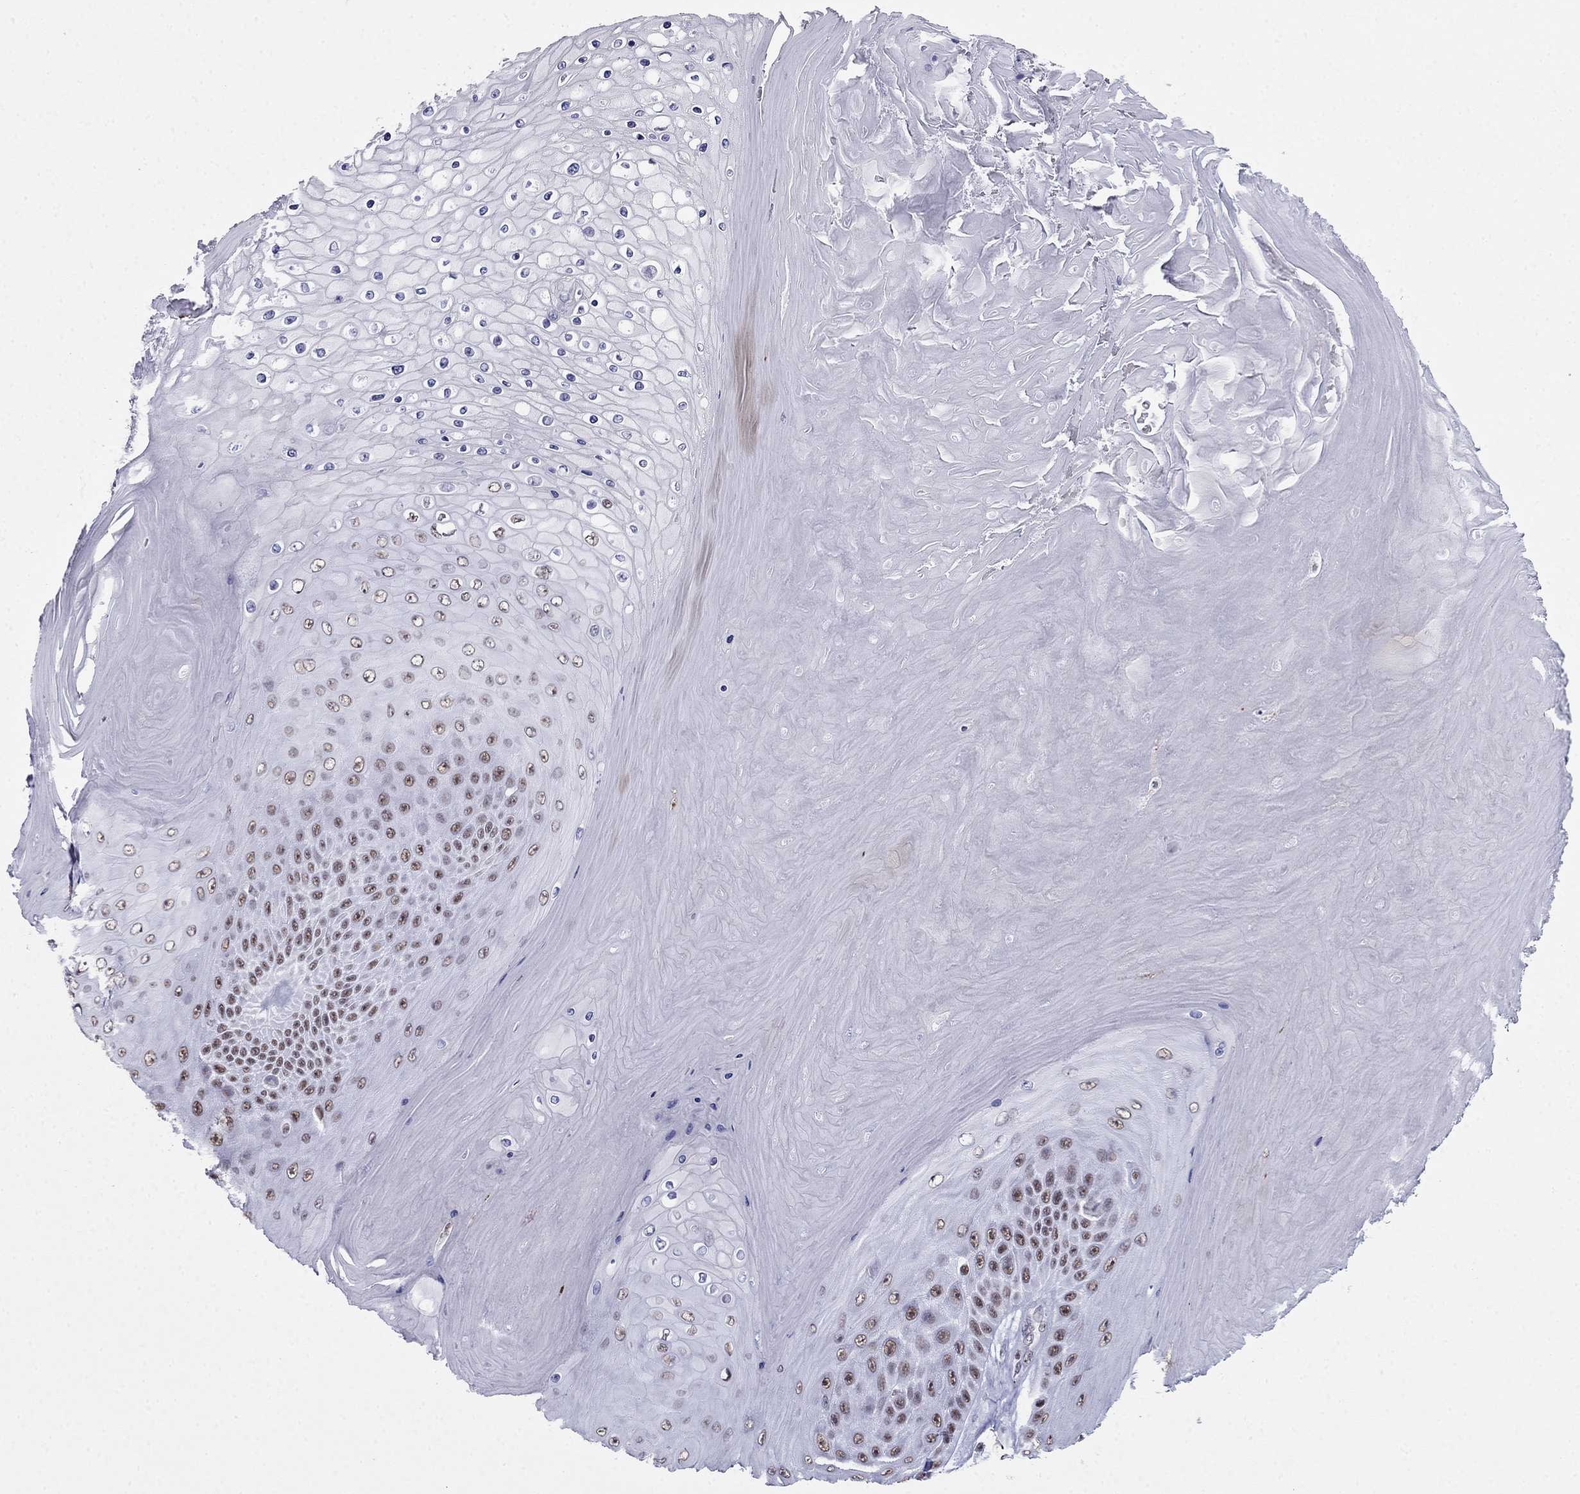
{"staining": {"intensity": "moderate", "quantity": "25%-75%", "location": "nuclear"}, "tissue": "skin cancer", "cell_type": "Tumor cells", "image_type": "cancer", "snomed": [{"axis": "morphology", "description": "Squamous cell carcinoma, NOS"}, {"axis": "topography", "description": "Skin"}], "caption": "This is an image of immunohistochemistry staining of squamous cell carcinoma (skin), which shows moderate positivity in the nuclear of tumor cells.", "gene": "PPM1G", "patient": {"sex": "male", "age": 62}}